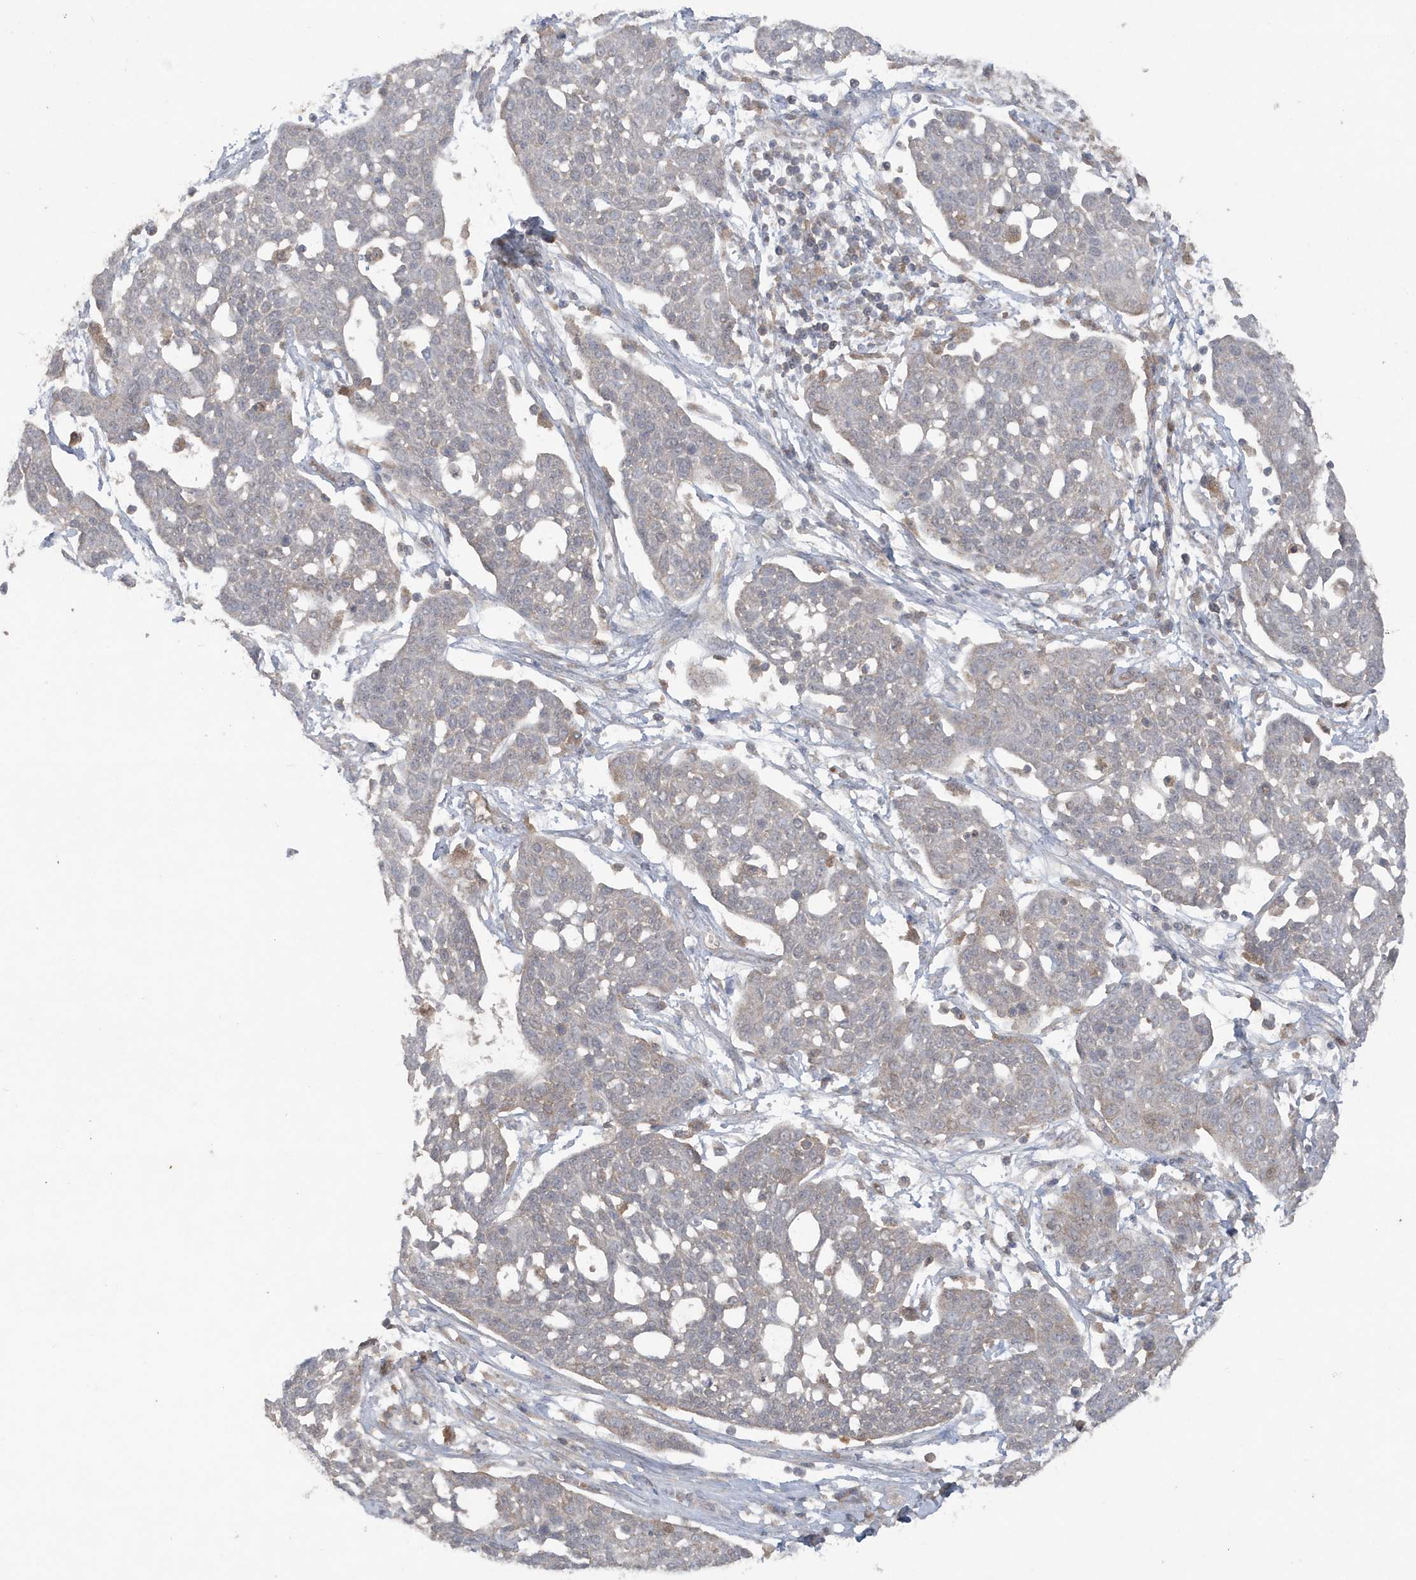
{"staining": {"intensity": "negative", "quantity": "none", "location": "none"}, "tissue": "cervical cancer", "cell_type": "Tumor cells", "image_type": "cancer", "snomed": [{"axis": "morphology", "description": "Squamous cell carcinoma, NOS"}, {"axis": "topography", "description": "Cervix"}], "caption": "This micrograph is of squamous cell carcinoma (cervical) stained with IHC to label a protein in brown with the nuclei are counter-stained blue. There is no staining in tumor cells. The staining was performed using DAB to visualize the protein expression in brown, while the nuclei were stained in blue with hematoxylin (Magnification: 20x).", "gene": "C1RL", "patient": {"sex": "female", "age": 34}}